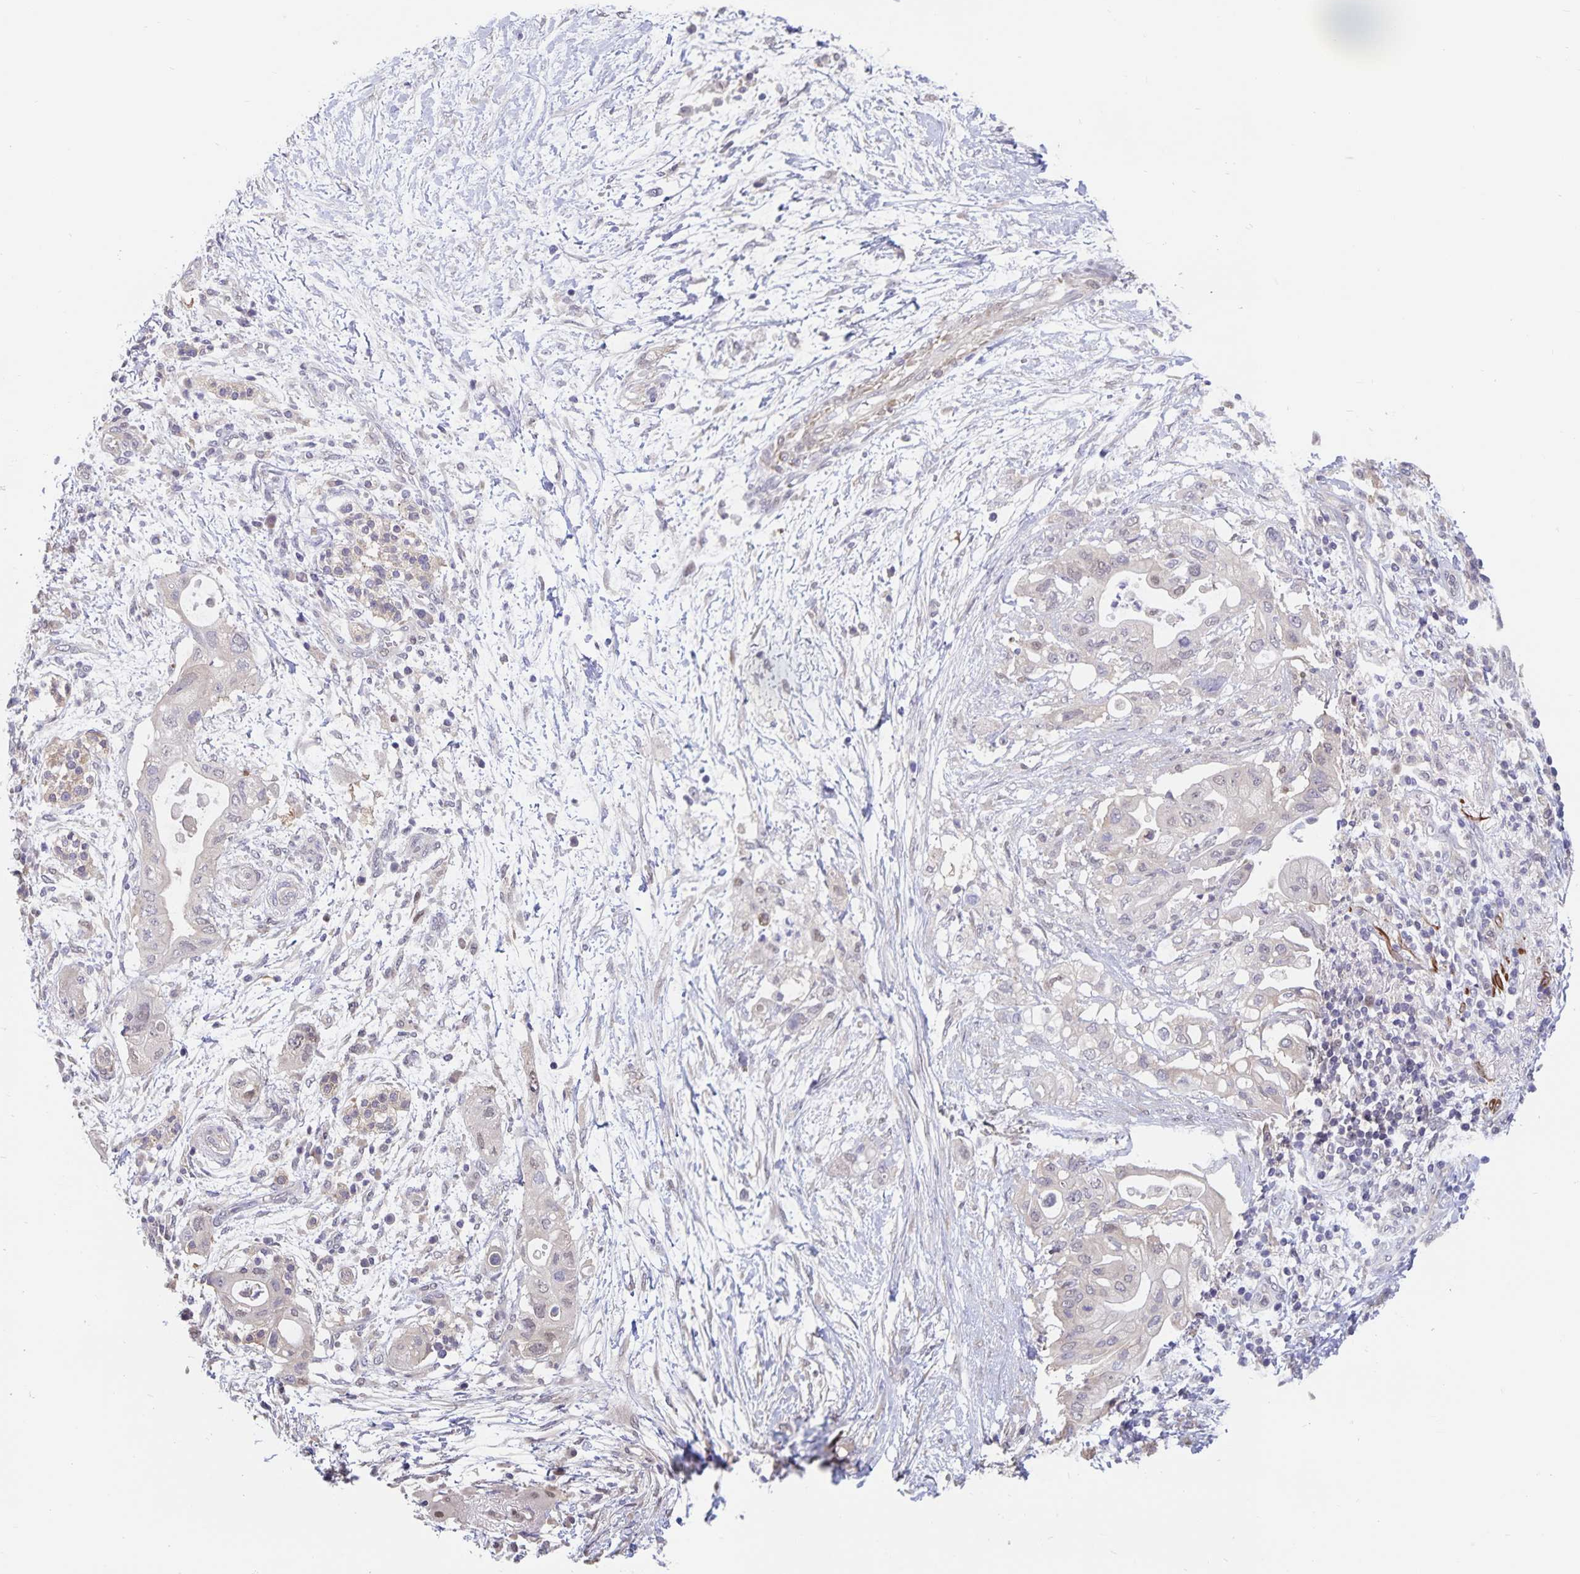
{"staining": {"intensity": "negative", "quantity": "none", "location": "none"}, "tissue": "pancreatic cancer", "cell_type": "Tumor cells", "image_type": "cancer", "snomed": [{"axis": "morphology", "description": "Adenocarcinoma, NOS"}, {"axis": "topography", "description": "Pancreas"}], "caption": "Immunohistochemistry (IHC) photomicrograph of human pancreatic cancer (adenocarcinoma) stained for a protein (brown), which reveals no positivity in tumor cells.", "gene": "BAG6", "patient": {"sex": "female", "age": 72}}